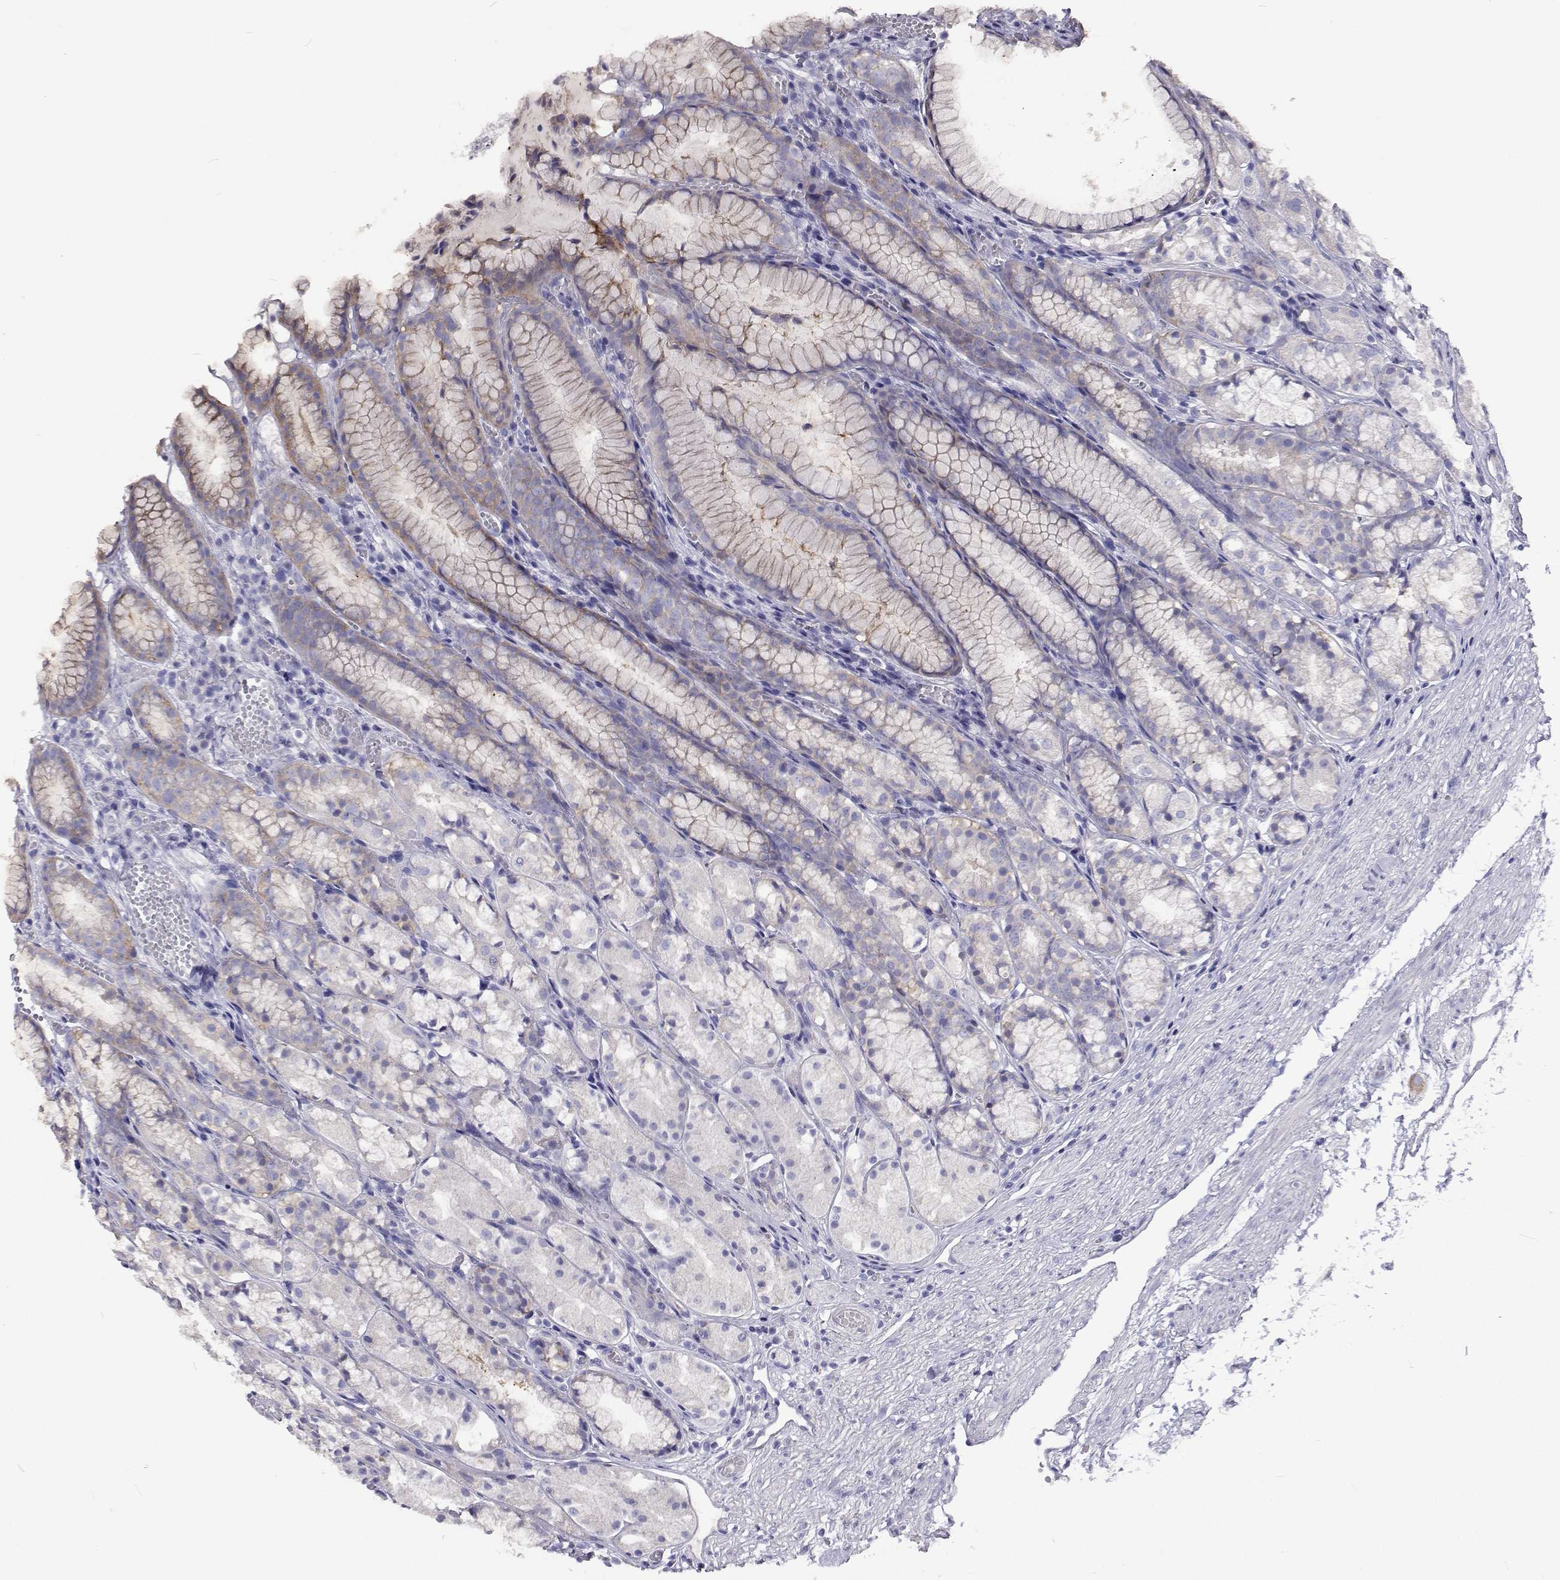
{"staining": {"intensity": "weak", "quantity": "<25%", "location": "cytoplasmic/membranous"}, "tissue": "stomach", "cell_type": "Glandular cells", "image_type": "normal", "snomed": [{"axis": "morphology", "description": "Normal tissue, NOS"}, {"axis": "topography", "description": "Stomach"}], "caption": "The micrograph displays no staining of glandular cells in unremarkable stomach.", "gene": "LHFPL7", "patient": {"sex": "male", "age": 70}}